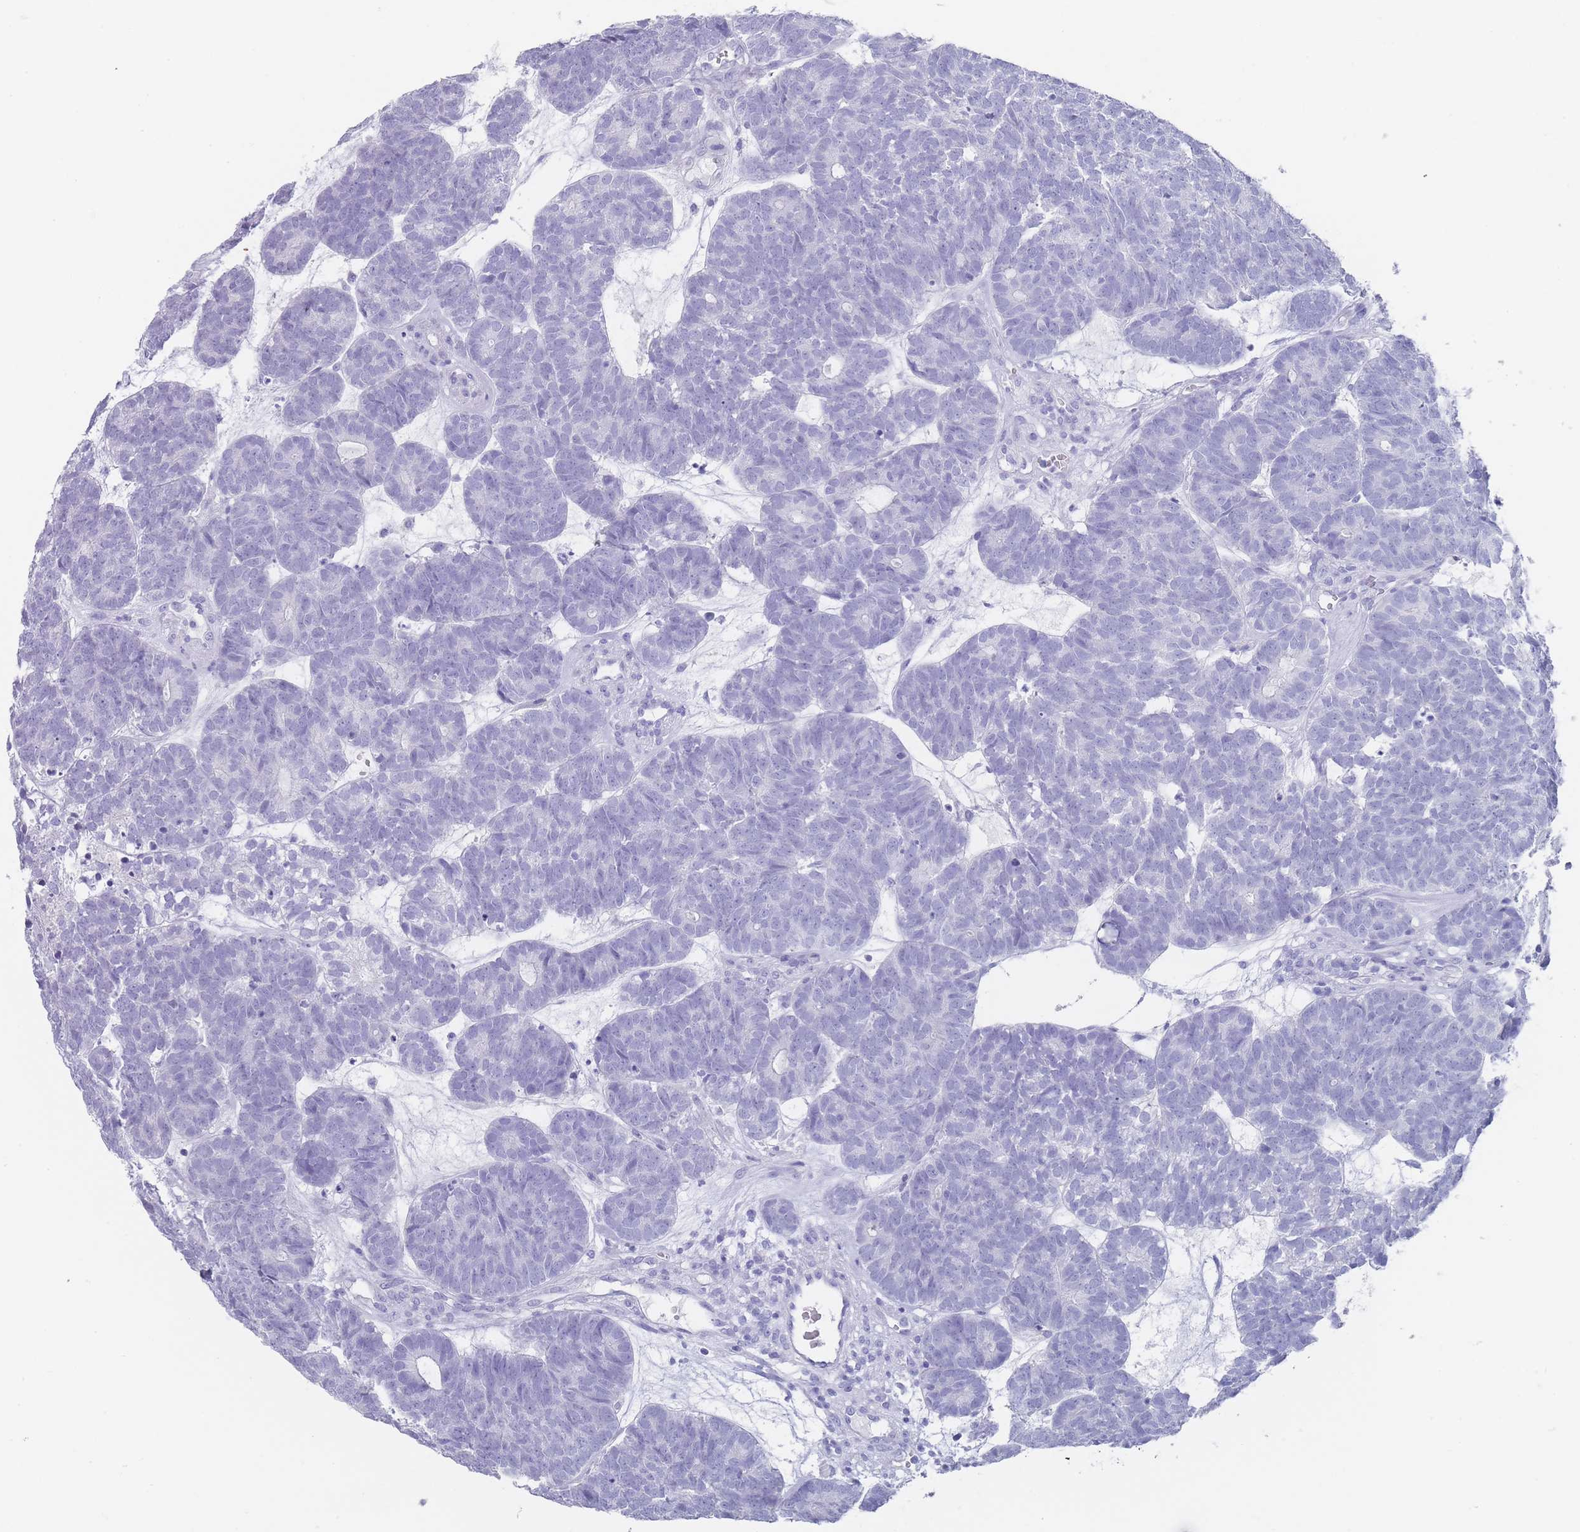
{"staining": {"intensity": "negative", "quantity": "none", "location": "none"}, "tissue": "head and neck cancer", "cell_type": "Tumor cells", "image_type": "cancer", "snomed": [{"axis": "morphology", "description": "Adenocarcinoma, NOS"}, {"axis": "topography", "description": "Head-Neck"}], "caption": "A high-resolution image shows immunohistochemistry staining of head and neck adenocarcinoma, which shows no significant staining in tumor cells.", "gene": "RAB2B", "patient": {"sex": "female", "age": 81}}